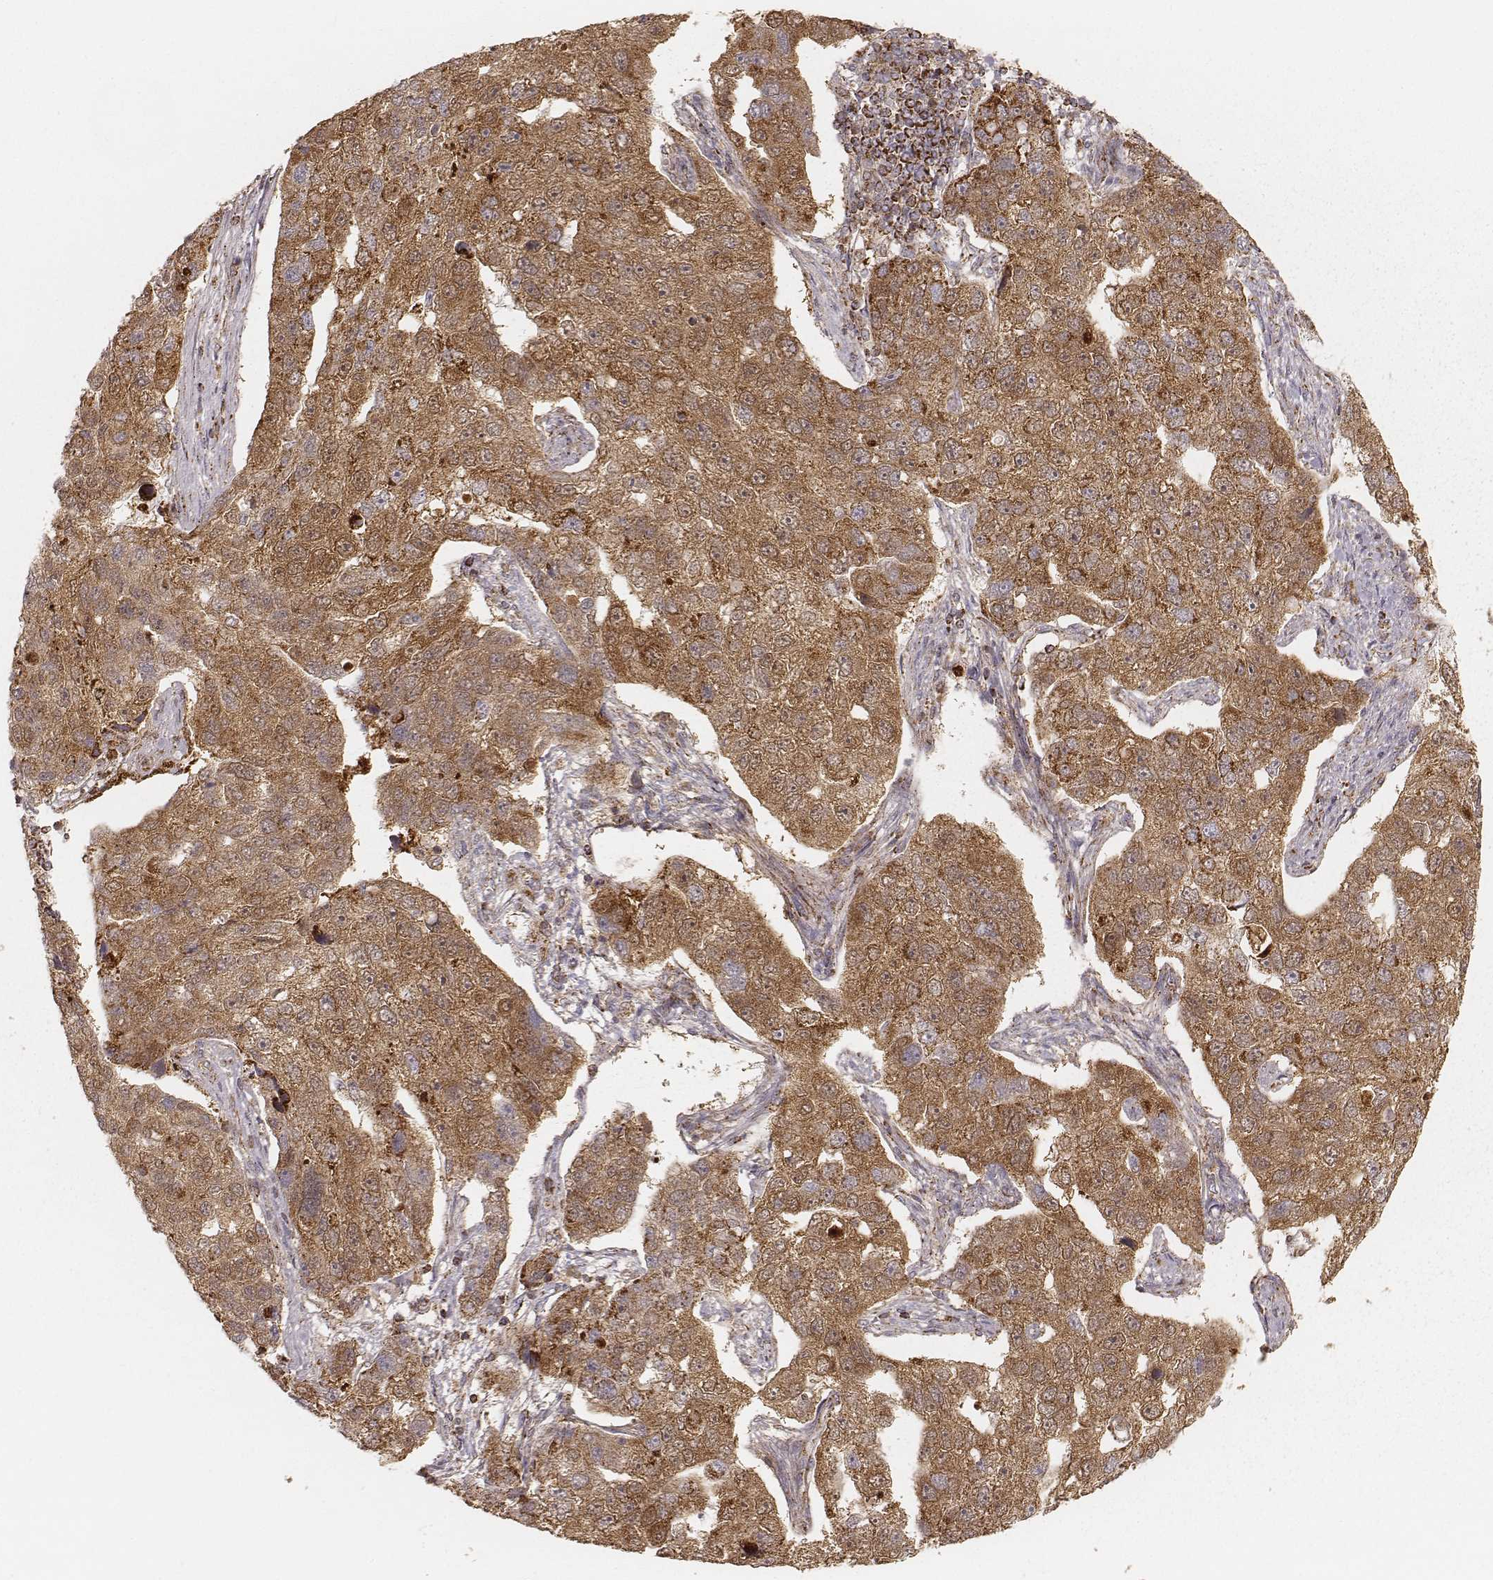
{"staining": {"intensity": "strong", "quantity": ">75%", "location": "cytoplasmic/membranous"}, "tissue": "pancreatic cancer", "cell_type": "Tumor cells", "image_type": "cancer", "snomed": [{"axis": "morphology", "description": "Adenocarcinoma, NOS"}, {"axis": "topography", "description": "Pancreas"}], "caption": "A micrograph showing strong cytoplasmic/membranous staining in about >75% of tumor cells in adenocarcinoma (pancreatic), as visualized by brown immunohistochemical staining.", "gene": "CS", "patient": {"sex": "female", "age": 61}}